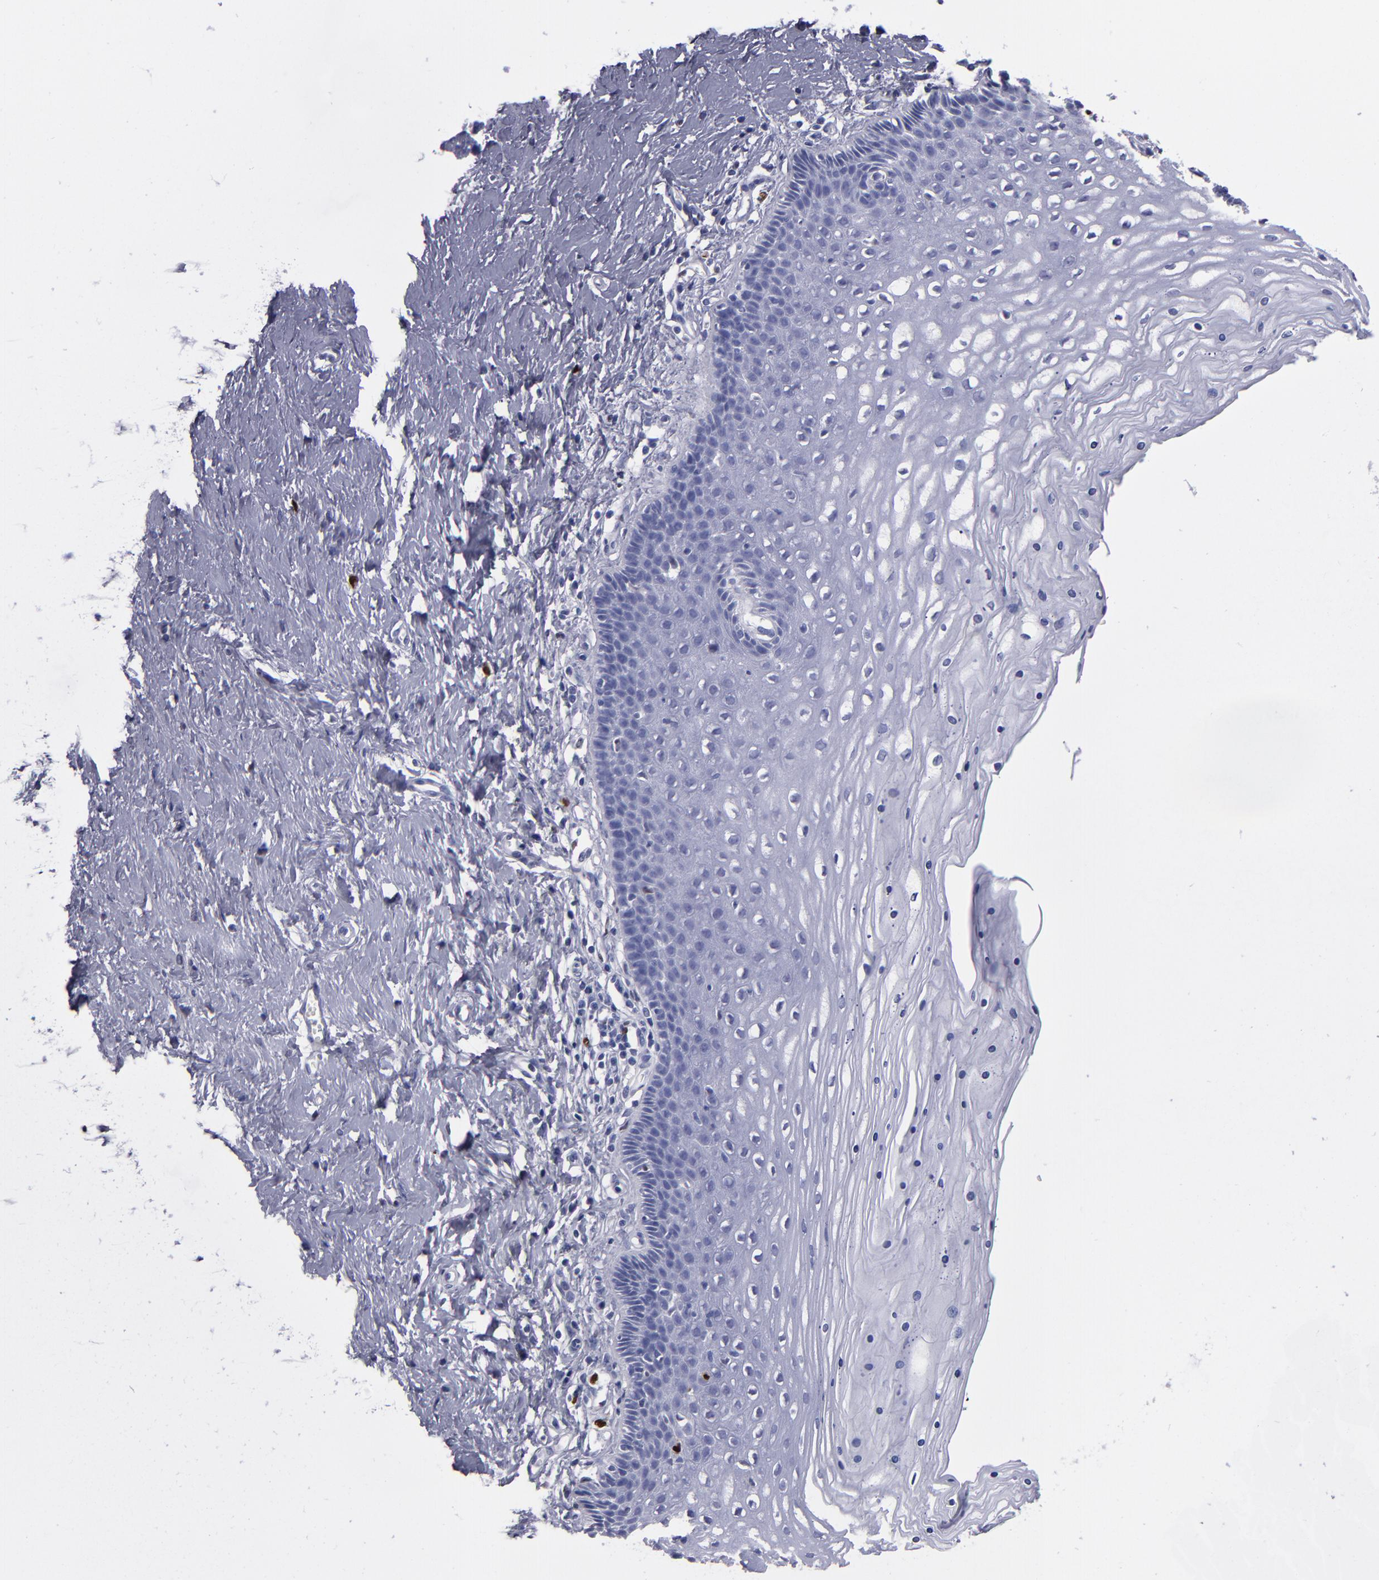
{"staining": {"intensity": "negative", "quantity": "none", "location": "none"}, "tissue": "cervix", "cell_type": "Glandular cells", "image_type": "normal", "snomed": [{"axis": "morphology", "description": "Normal tissue, NOS"}, {"axis": "topography", "description": "Cervix"}], "caption": "Immunohistochemistry (IHC) of benign human cervix exhibits no positivity in glandular cells.", "gene": "IRF8", "patient": {"sex": "female", "age": 39}}